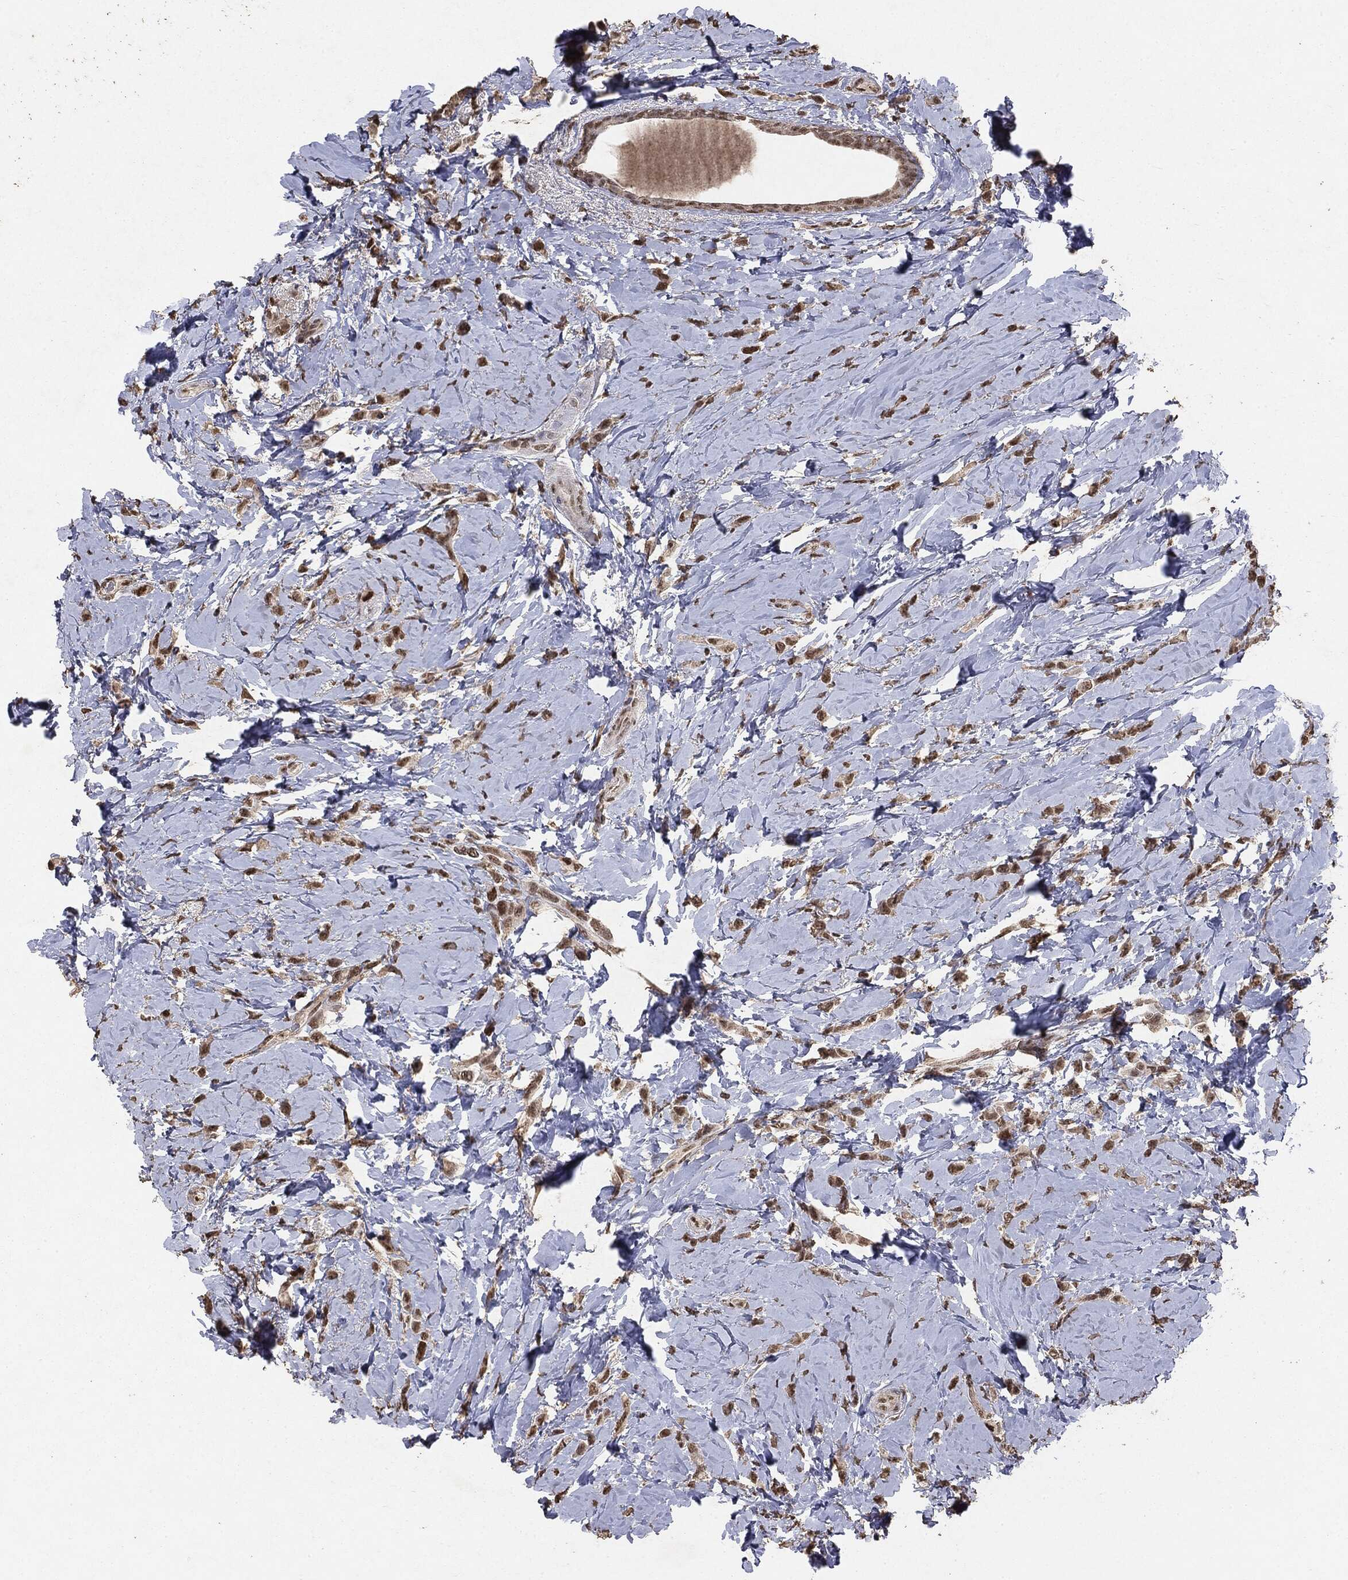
{"staining": {"intensity": "moderate", "quantity": "25%-75%", "location": "nuclear"}, "tissue": "breast cancer", "cell_type": "Tumor cells", "image_type": "cancer", "snomed": [{"axis": "morphology", "description": "Lobular carcinoma"}, {"axis": "topography", "description": "Breast"}], "caption": "About 25%-75% of tumor cells in human breast lobular carcinoma demonstrate moderate nuclear protein positivity as visualized by brown immunohistochemical staining.", "gene": "RAD18", "patient": {"sex": "female", "age": 66}}